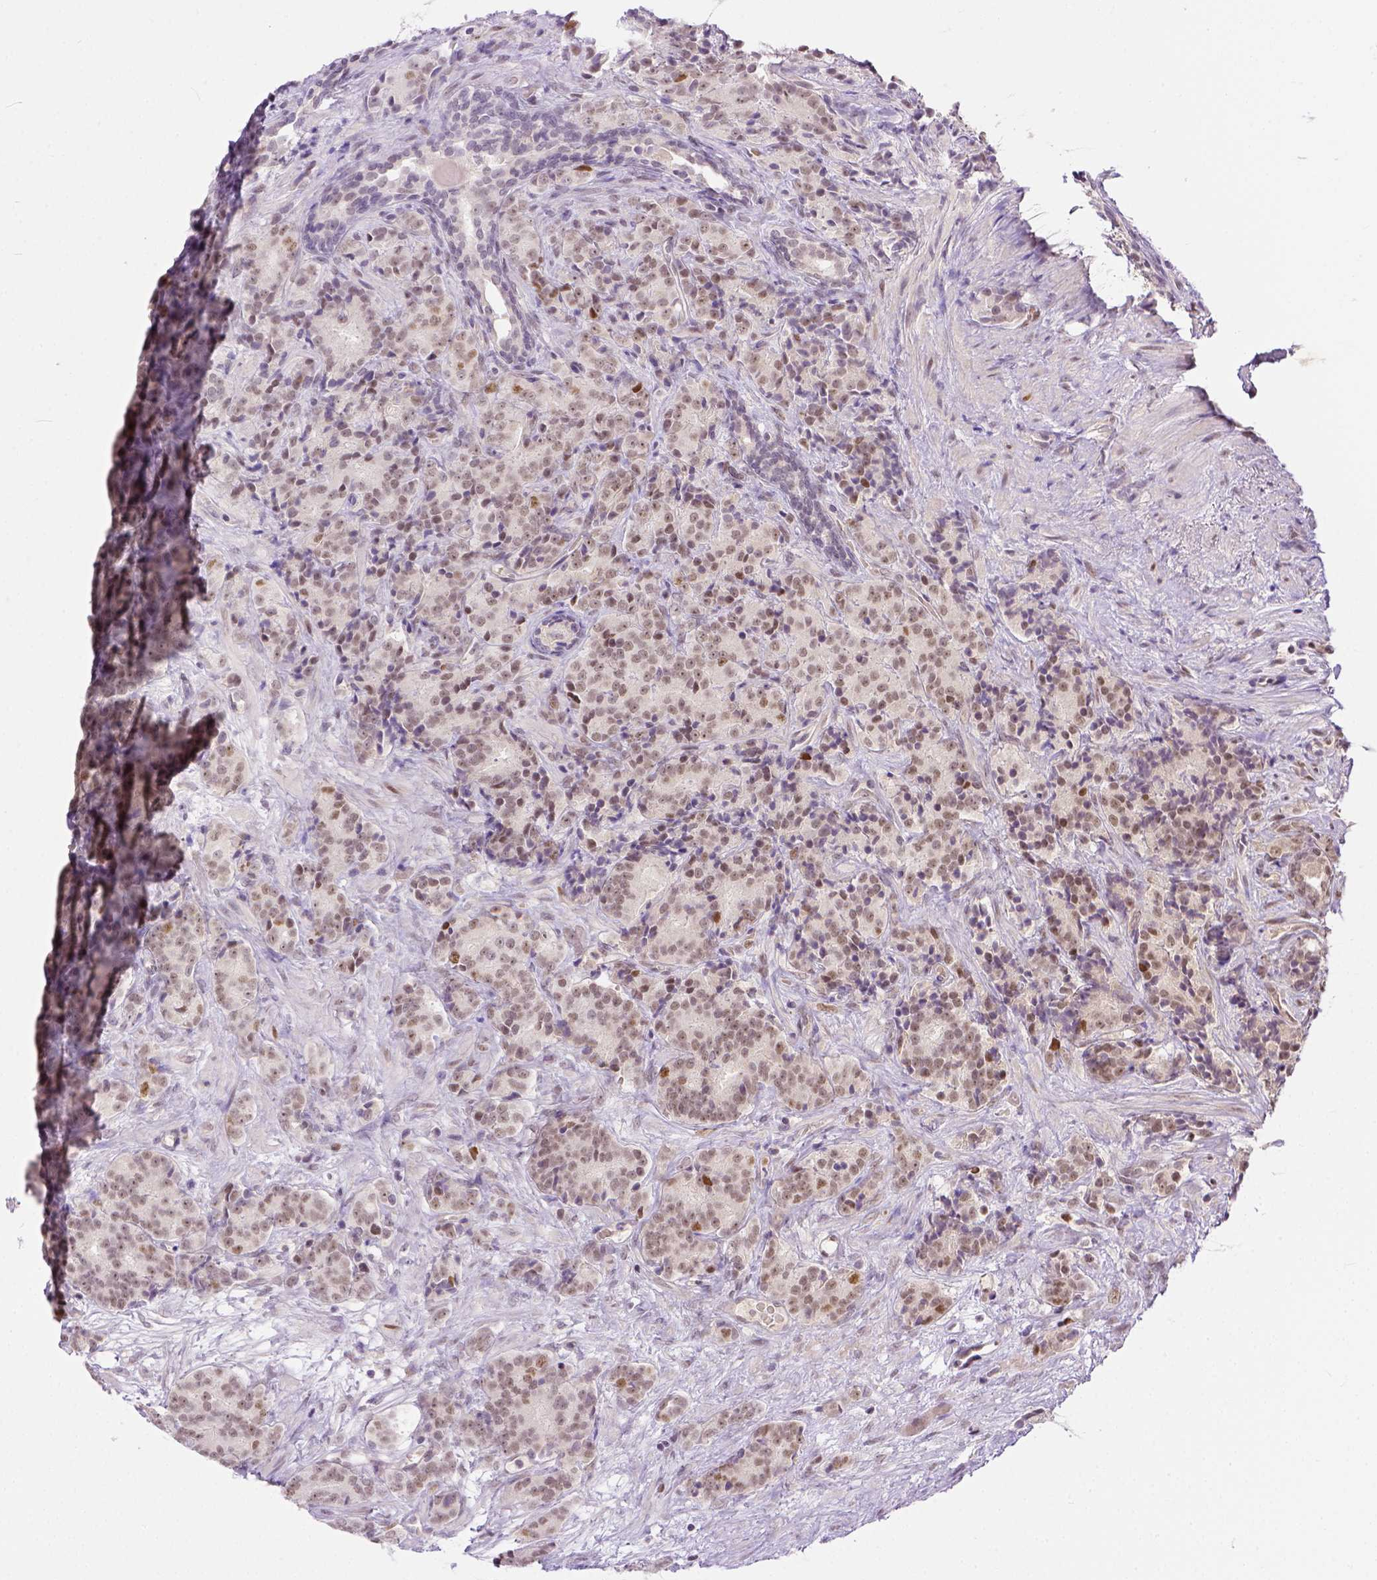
{"staining": {"intensity": "weak", "quantity": ">75%", "location": "nuclear"}, "tissue": "prostate cancer", "cell_type": "Tumor cells", "image_type": "cancer", "snomed": [{"axis": "morphology", "description": "Adenocarcinoma, High grade"}, {"axis": "topography", "description": "Prostate"}], "caption": "DAB (3,3'-diaminobenzidine) immunohistochemical staining of high-grade adenocarcinoma (prostate) shows weak nuclear protein expression in approximately >75% of tumor cells.", "gene": "ERCC1", "patient": {"sex": "male", "age": 90}}